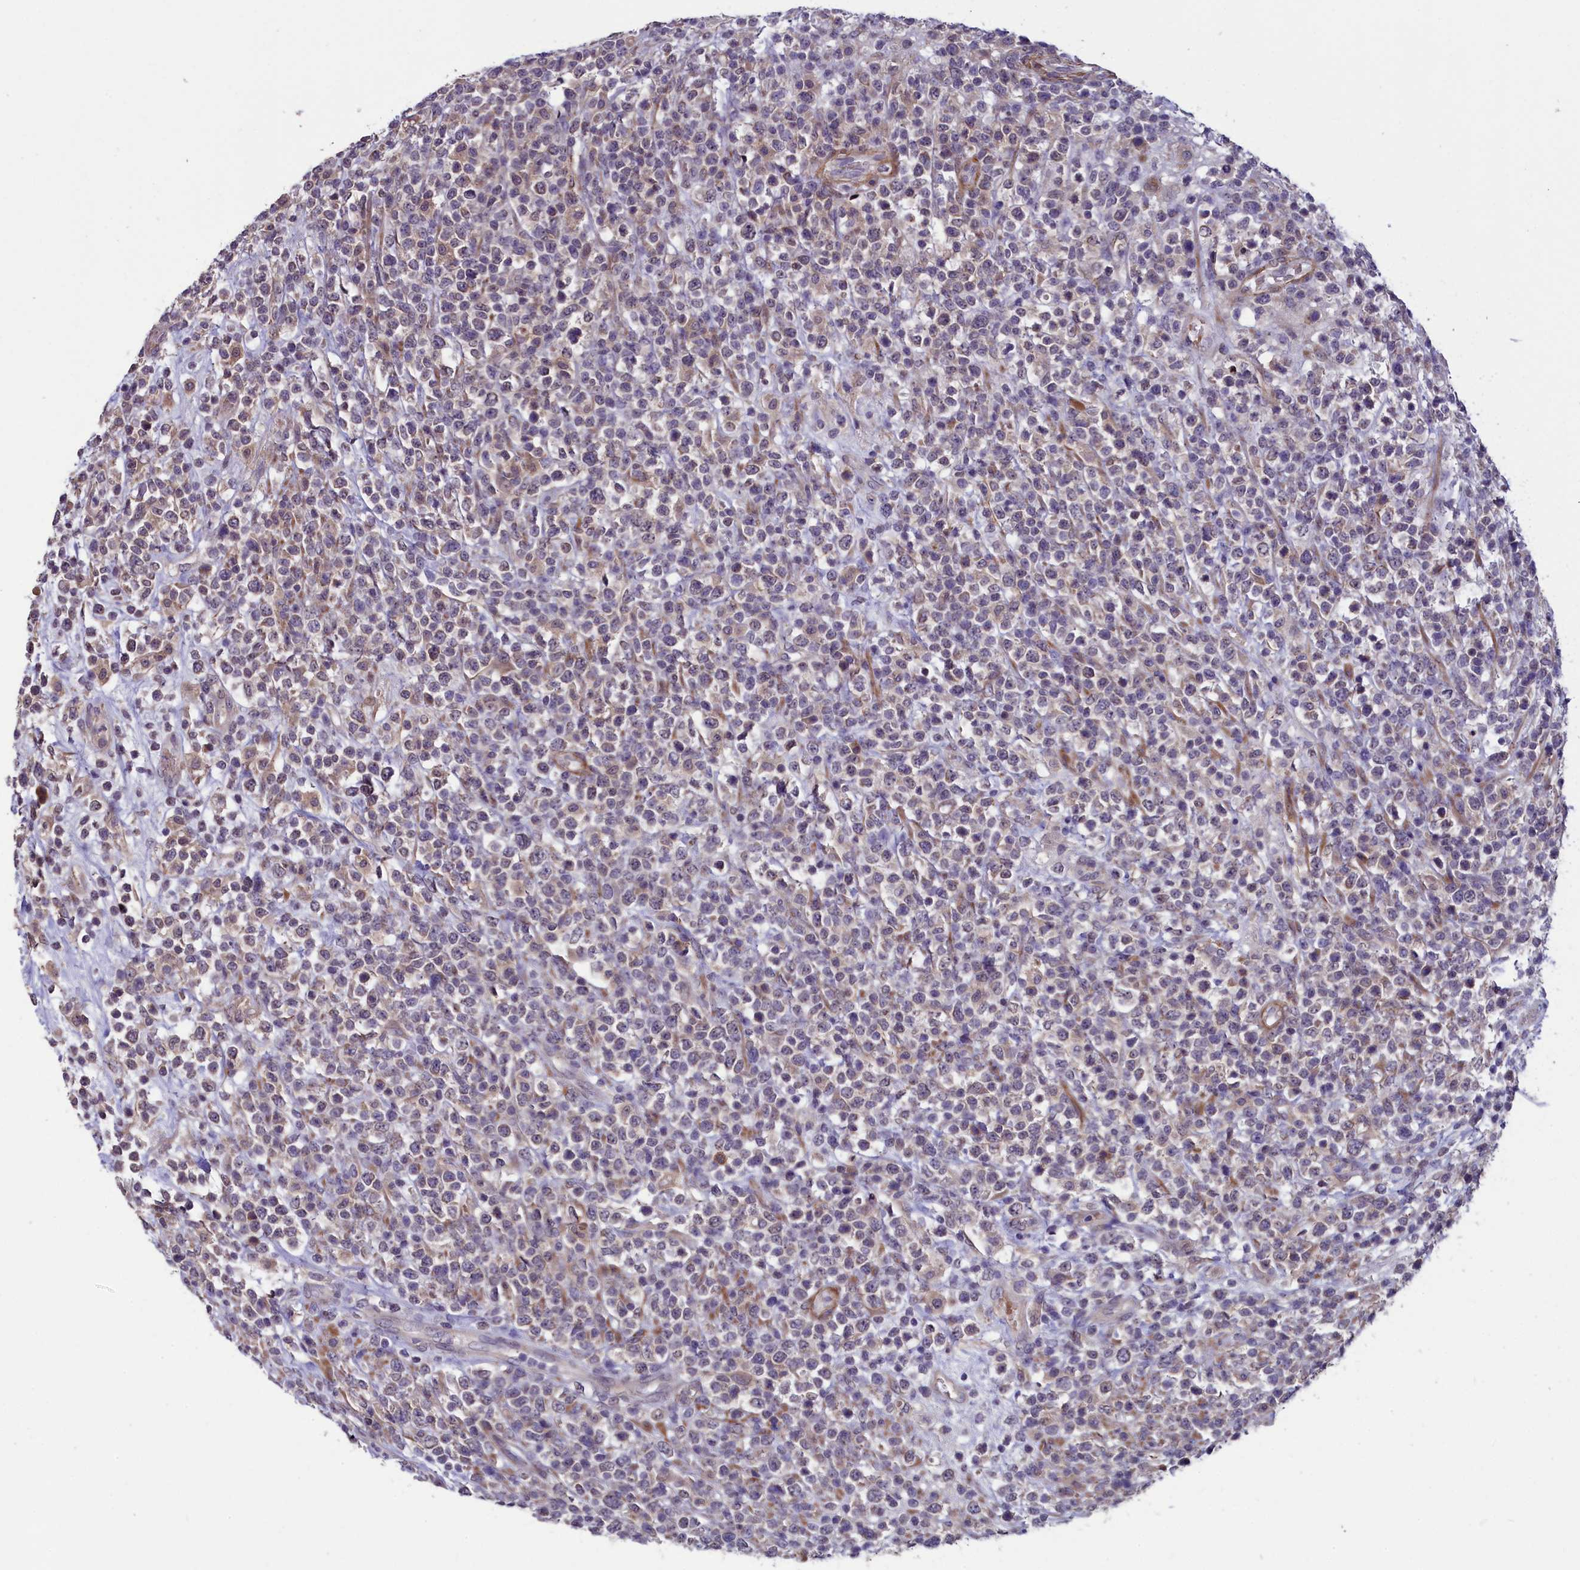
{"staining": {"intensity": "negative", "quantity": "none", "location": "none"}, "tissue": "lymphoma", "cell_type": "Tumor cells", "image_type": "cancer", "snomed": [{"axis": "morphology", "description": "Malignant lymphoma, non-Hodgkin's type, High grade"}, {"axis": "topography", "description": "Colon"}], "caption": "A photomicrograph of lymphoma stained for a protein shows no brown staining in tumor cells.", "gene": "SLC39A6", "patient": {"sex": "female", "age": 53}}